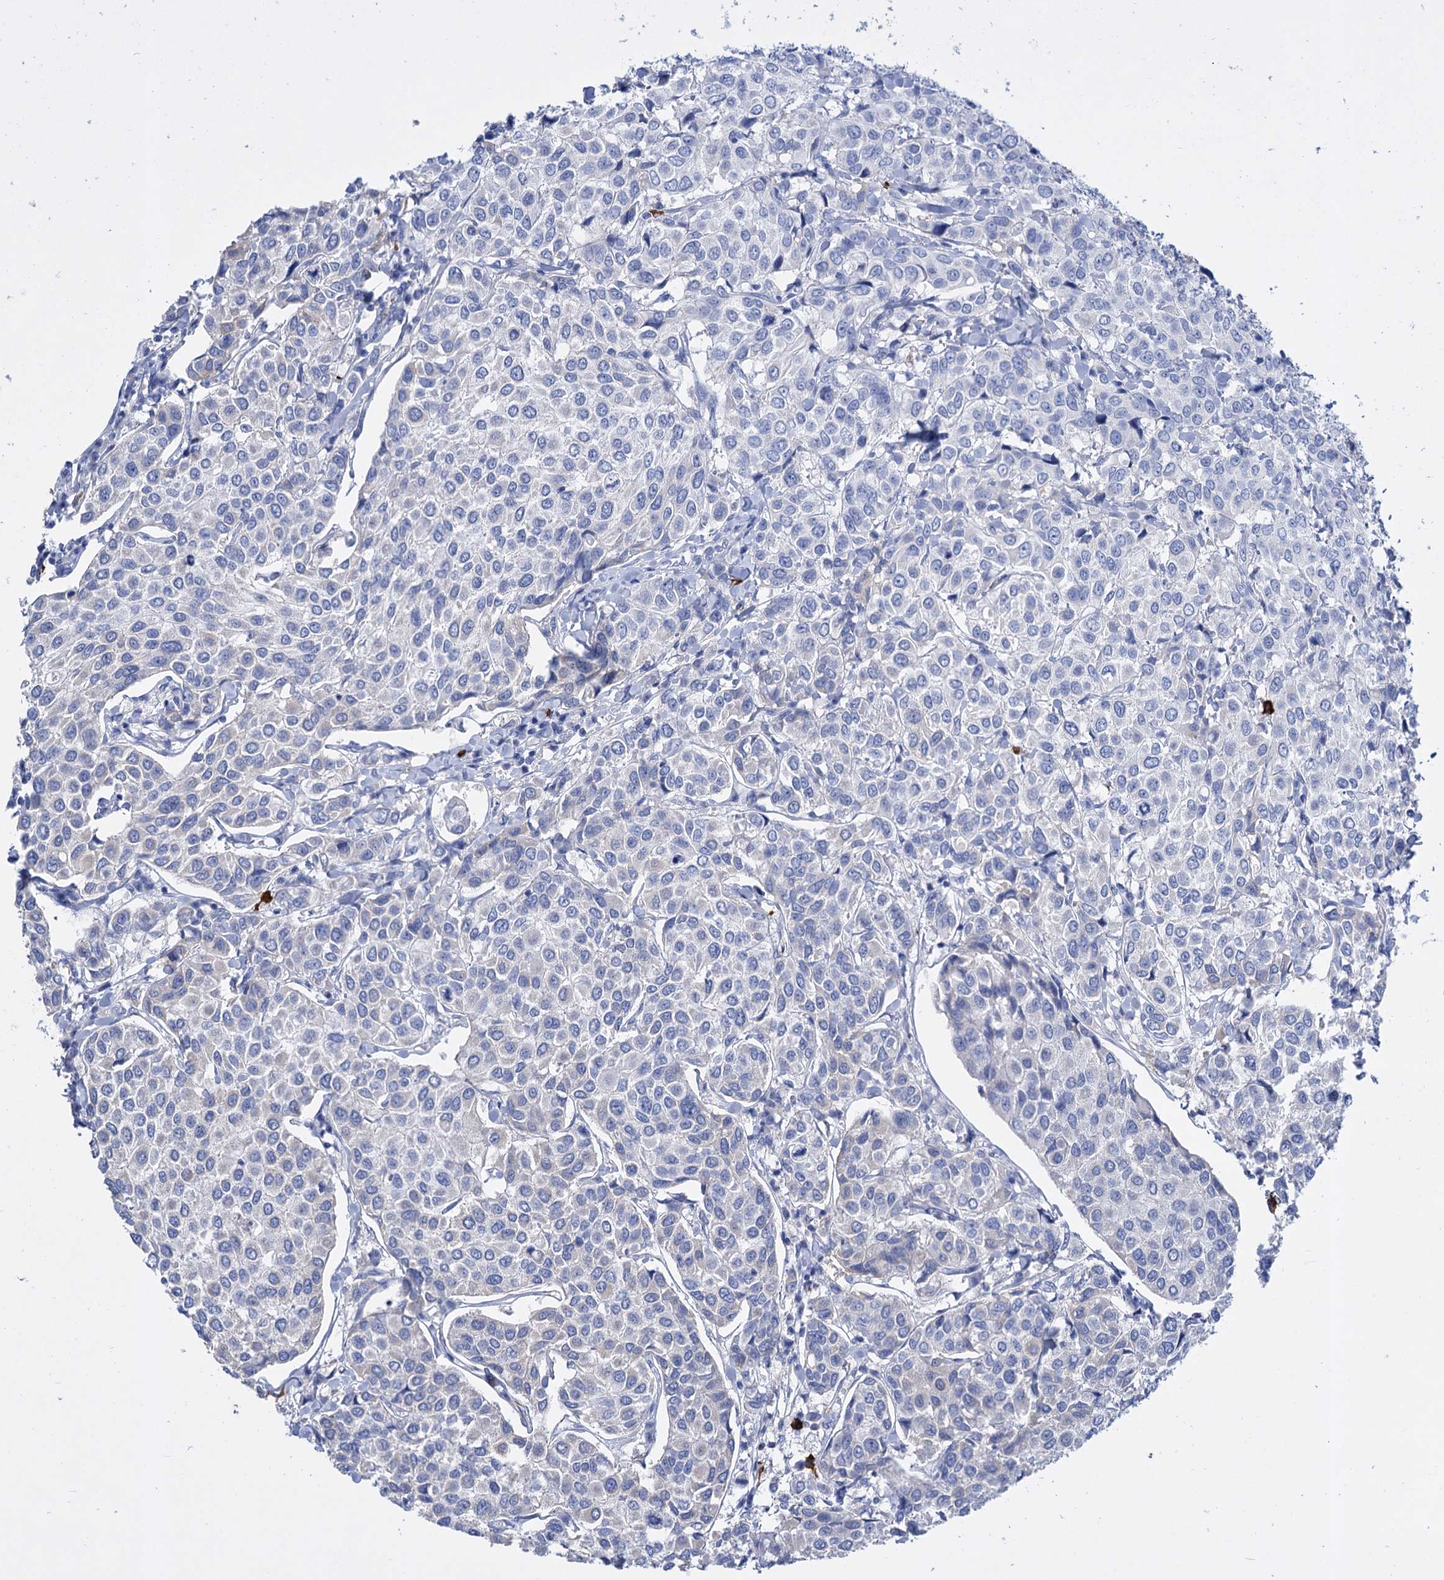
{"staining": {"intensity": "negative", "quantity": "none", "location": "none"}, "tissue": "breast cancer", "cell_type": "Tumor cells", "image_type": "cancer", "snomed": [{"axis": "morphology", "description": "Duct carcinoma"}, {"axis": "topography", "description": "Breast"}], "caption": "The histopathology image demonstrates no staining of tumor cells in breast infiltrating ductal carcinoma. The staining was performed using DAB to visualize the protein expression in brown, while the nuclei were stained in blue with hematoxylin (Magnification: 20x).", "gene": "FBXW12", "patient": {"sex": "female", "age": 55}}